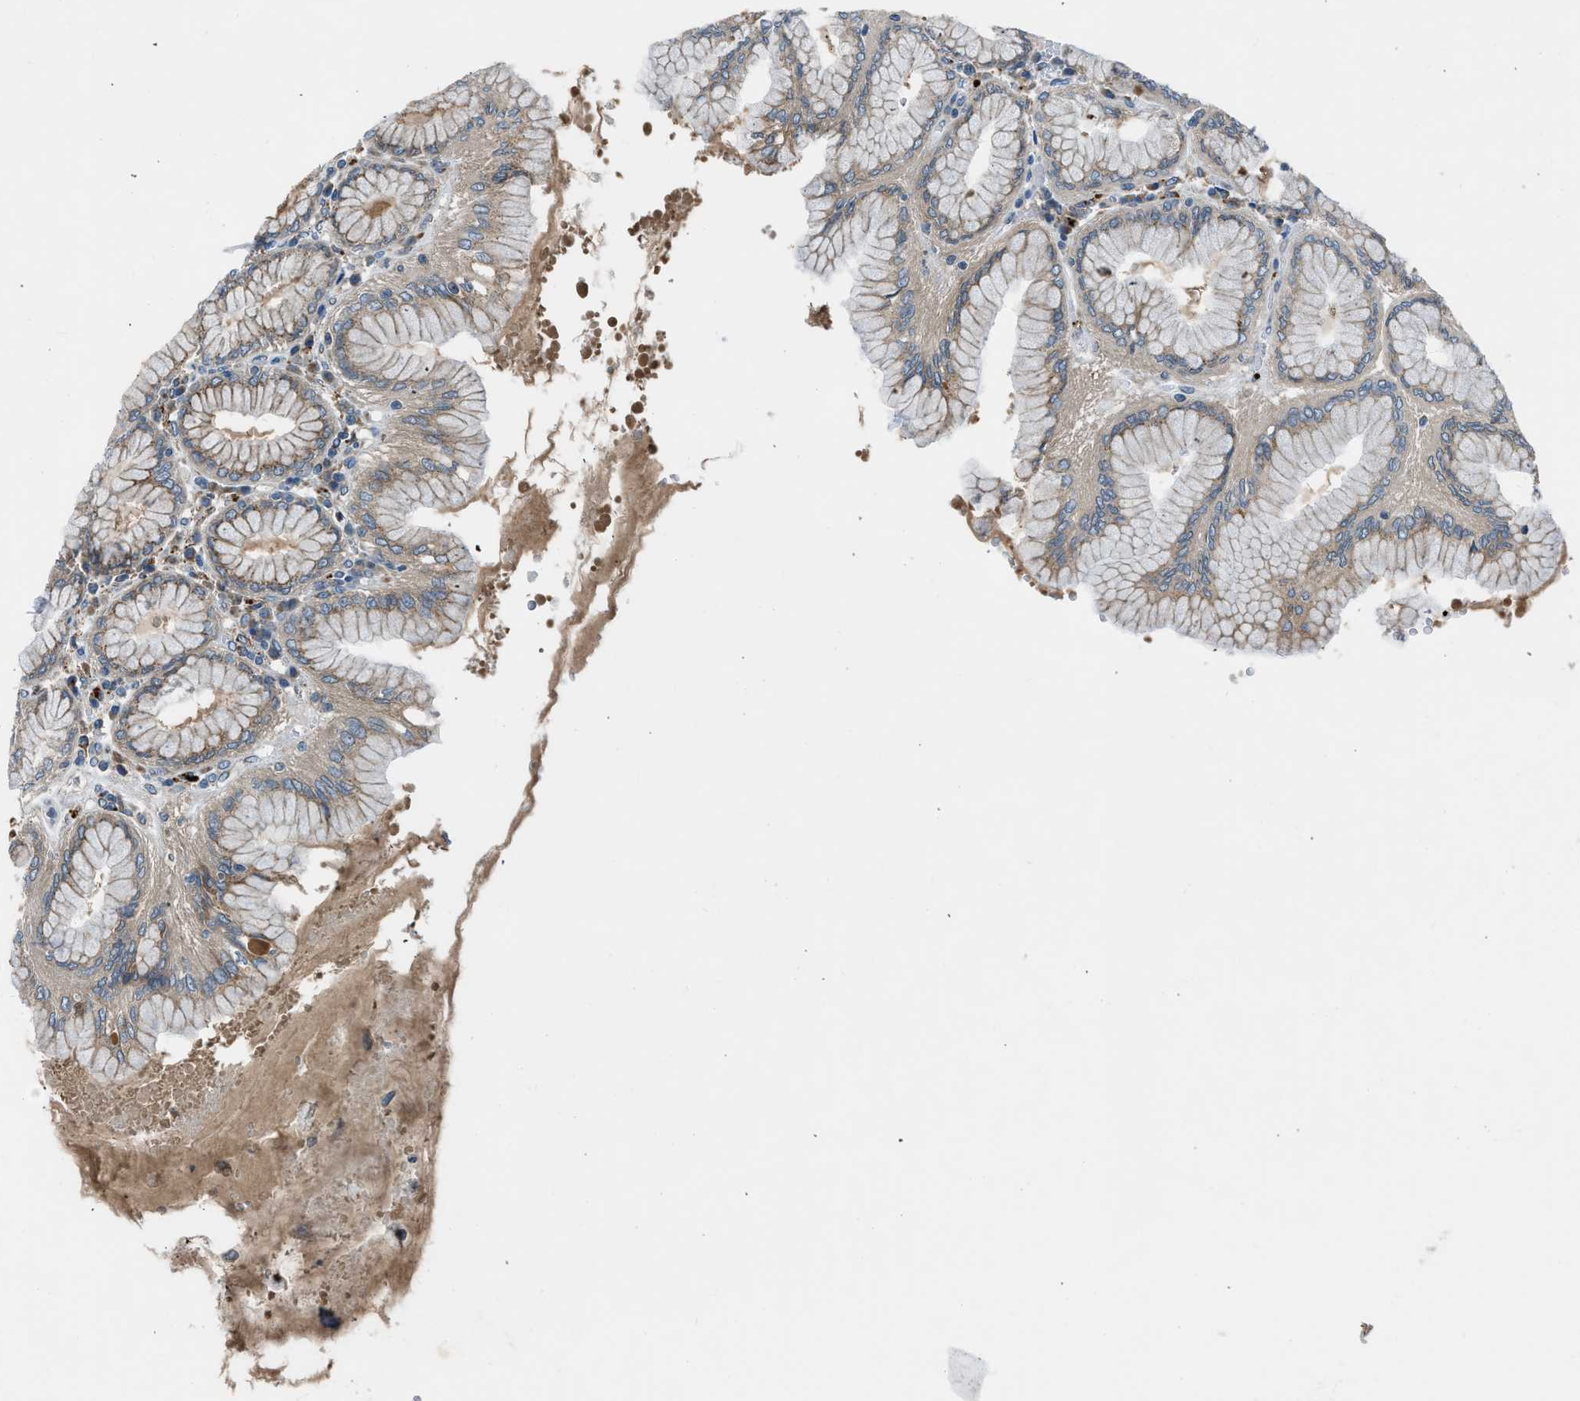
{"staining": {"intensity": "moderate", "quantity": ">75%", "location": "cytoplasmic/membranous"}, "tissue": "stomach", "cell_type": "Glandular cells", "image_type": "normal", "snomed": [{"axis": "morphology", "description": "Normal tissue, NOS"}, {"axis": "topography", "description": "Stomach"}, {"axis": "topography", "description": "Stomach, lower"}], "caption": "Stomach stained with DAB (3,3'-diaminobenzidine) IHC reveals medium levels of moderate cytoplasmic/membranous staining in about >75% of glandular cells.", "gene": "LMBR1", "patient": {"sex": "female", "age": 56}}